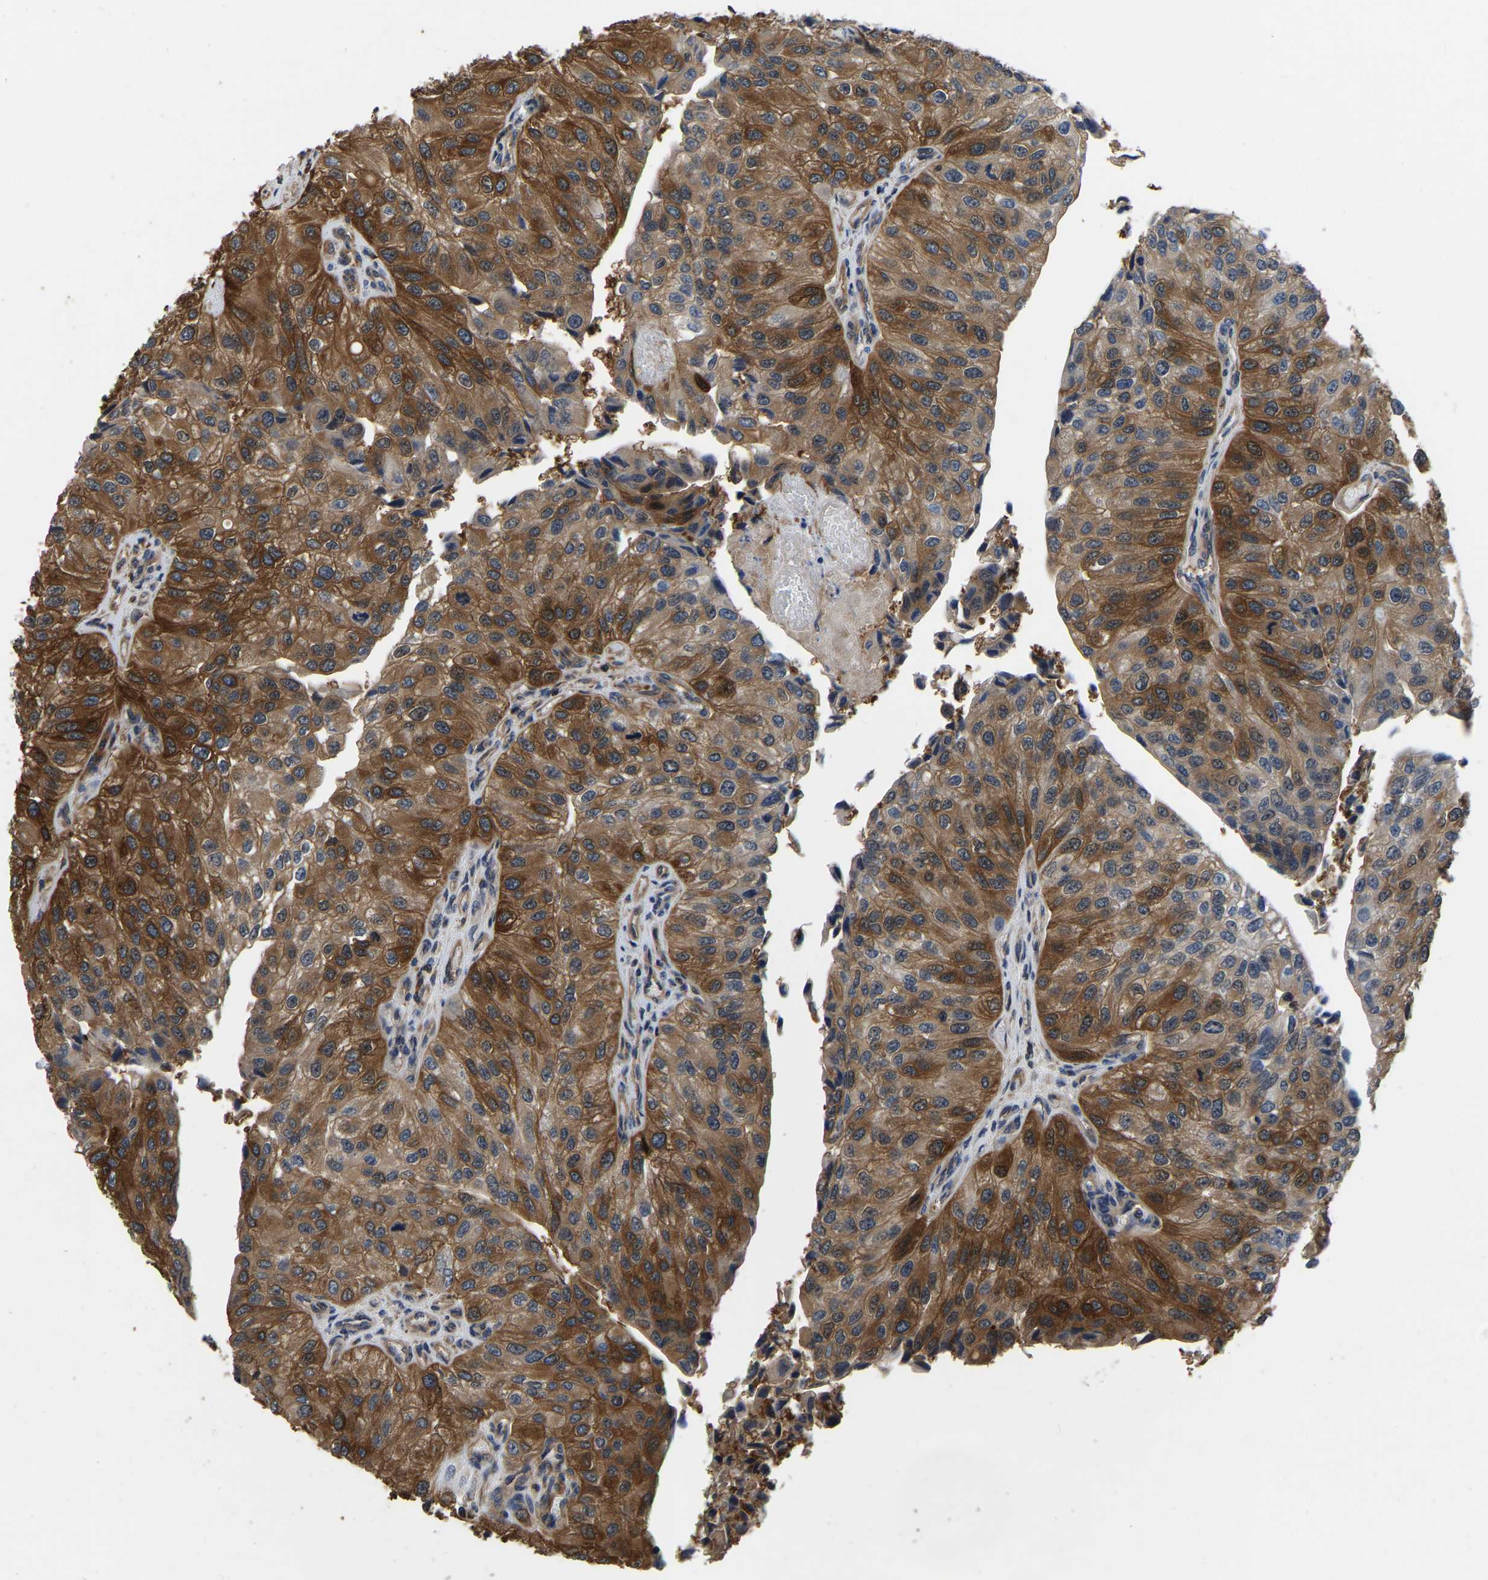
{"staining": {"intensity": "strong", "quantity": ">75%", "location": "cytoplasmic/membranous"}, "tissue": "urothelial cancer", "cell_type": "Tumor cells", "image_type": "cancer", "snomed": [{"axis": "morphology", "description": "Urothelial carcinoma, High grade"}, {"axis": "topography", "description": "Kidney"}, {"axis": "topography", "description": "Urinary bladder"}], "caption": "The histopathology image displays staining of urothelial cancer, revealing strong cytoplasmic/membranous protein positivity (brown color) within tumor cells.", "gene": "GARS1", "patient": {"sex": "male", "age": 77}}